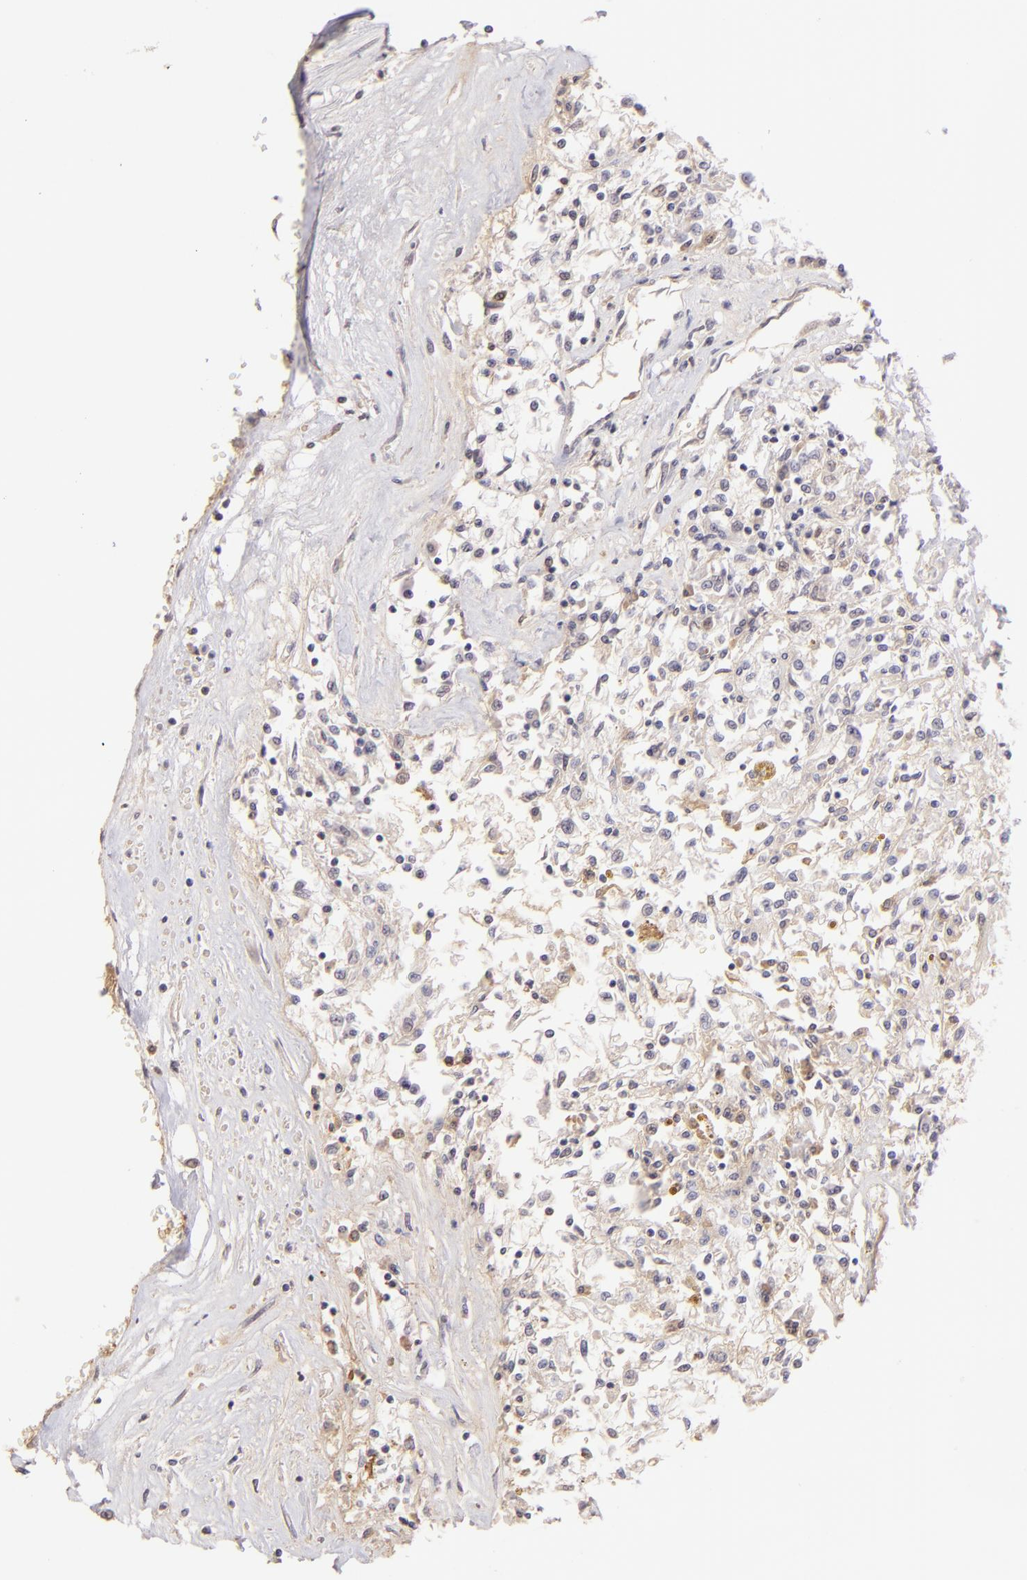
{"staining": {"intensity": "negative", "quantity": "none", "location": "none"}, "tissue": "renal cancer", "cell_type": "Tumor cells", "image_type": "cancer", "snomed": [{"axis": "morphology", "description": "Adenocarcinoma, NOS"}, {"axis": "topography", "description": "Kidney"}], "caption": "This image is of renal adenocarcinoma stained with immunohistochemistry (IHC) to label a protein in brown with the nuclei are counter-stained blue. There is no positivity in tumor cells.", "gene": "MAGEA1", "patient": {"sex": "male", "age": 78}}